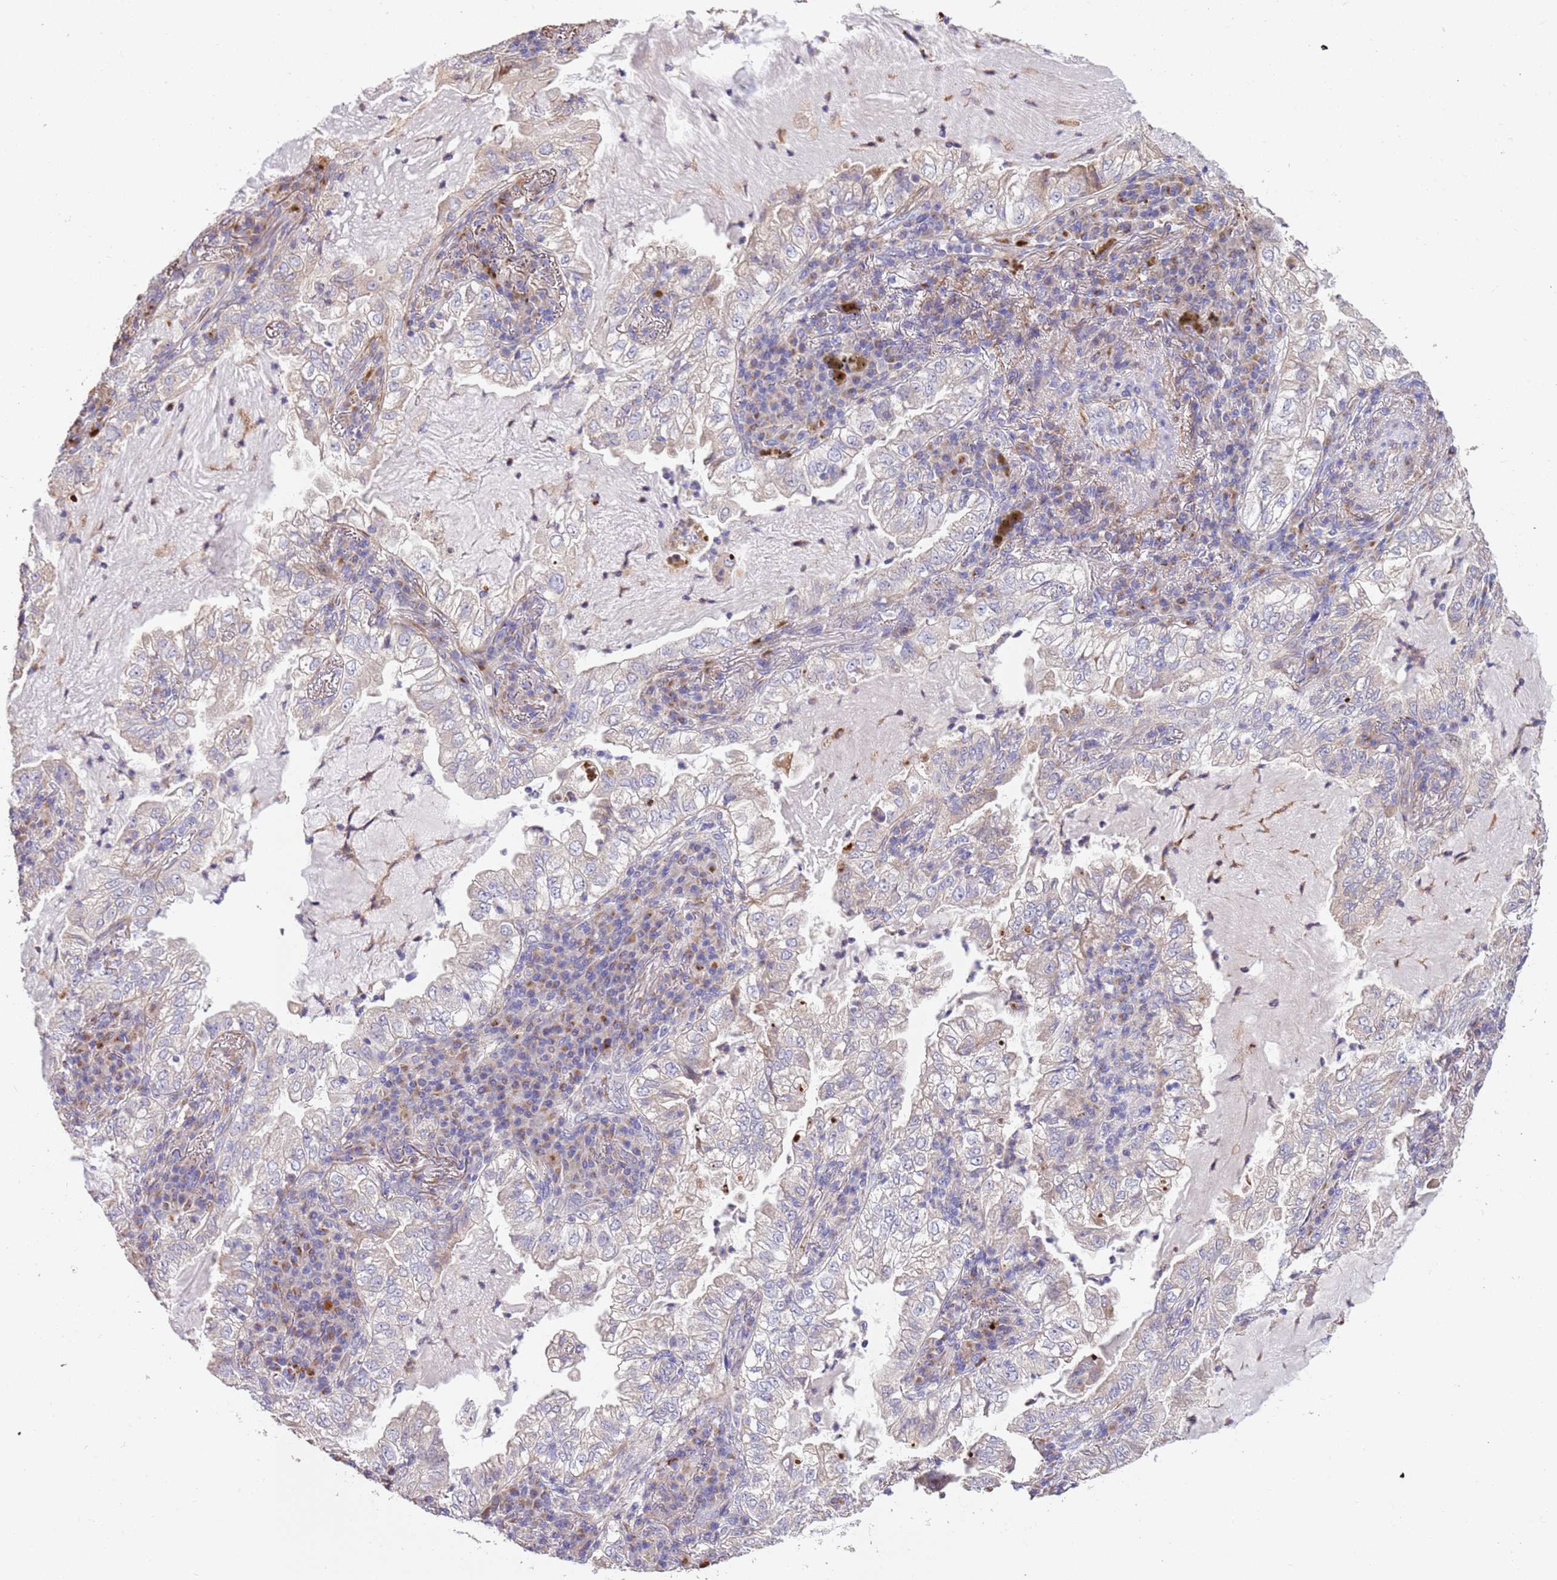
{"staining": {"intensity": "negative", "quantity": "none", "location": "none"}, "tissue": "lung cancer", "cell_type": "Tumor cells", "image_type": "cancer", "snomed": [{"axis": "morphology", "description": "Adenocarcinoma, NOS"}, {"axis": "topography", "description": "Lung"}], "caption": "Tumor cells show no significant protein expression in lung adenocarcinoma.", "gene": "PIGA", "patient": {"sex": "female", "age": 73}}